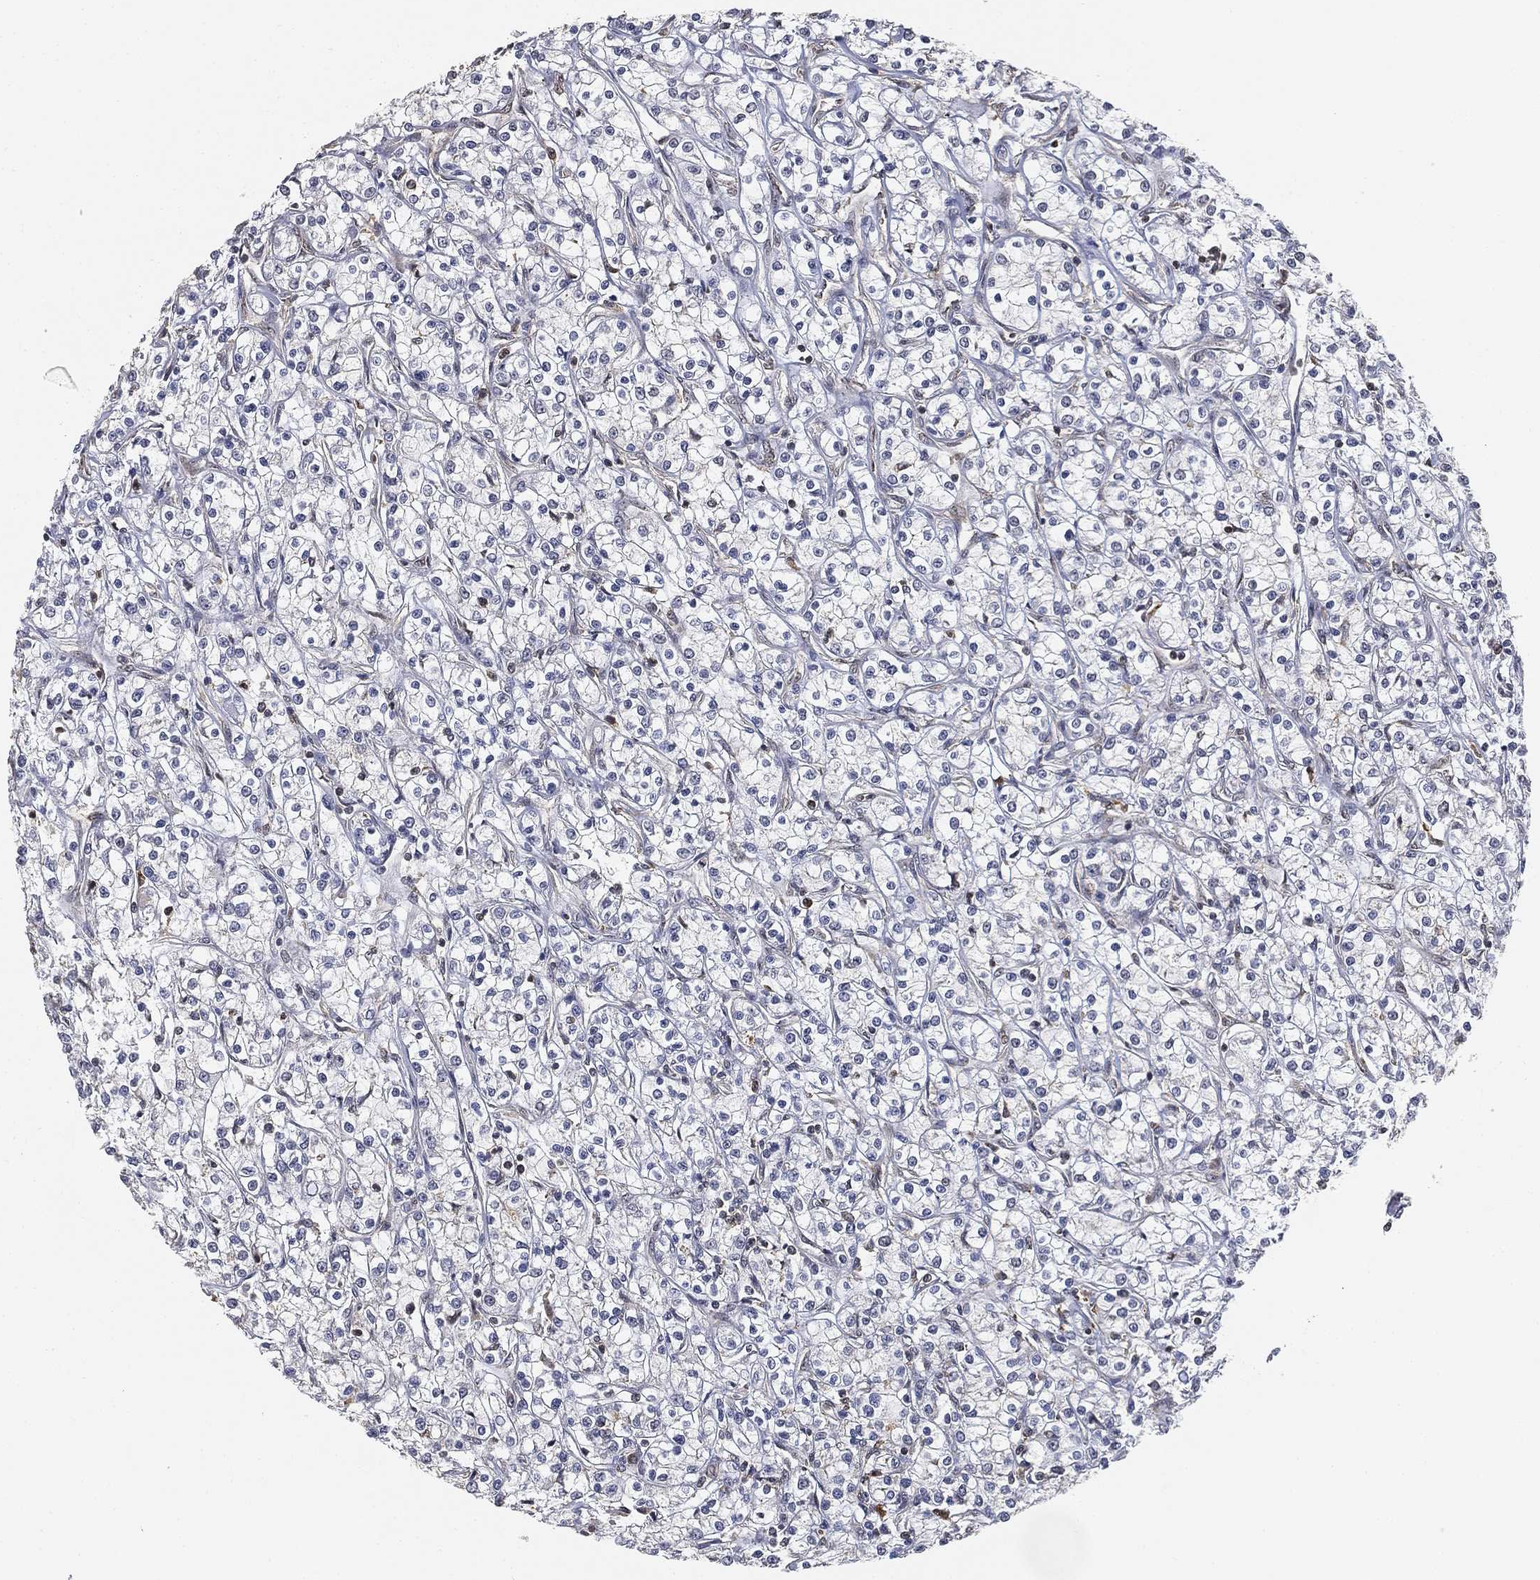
{"staining": {"intensity": "negative", "quantity": "none", "location": "none"}, "tissue": "renal cancer", "cell_type": "Tumor cells", "image_type": "cancer", "snomed": [{"axis": "morphology", "description": "Adenocarcinoma, NOS"}, {"axis": "topography", "description": "Kidney"}], "caption": "This is an immunohistochemistry (IHC) image of adenocarcinoma (renal). There is no positivity in tumor cells.", "gene": "WDR26", "patient": {"sex": "female", "age": 59}}